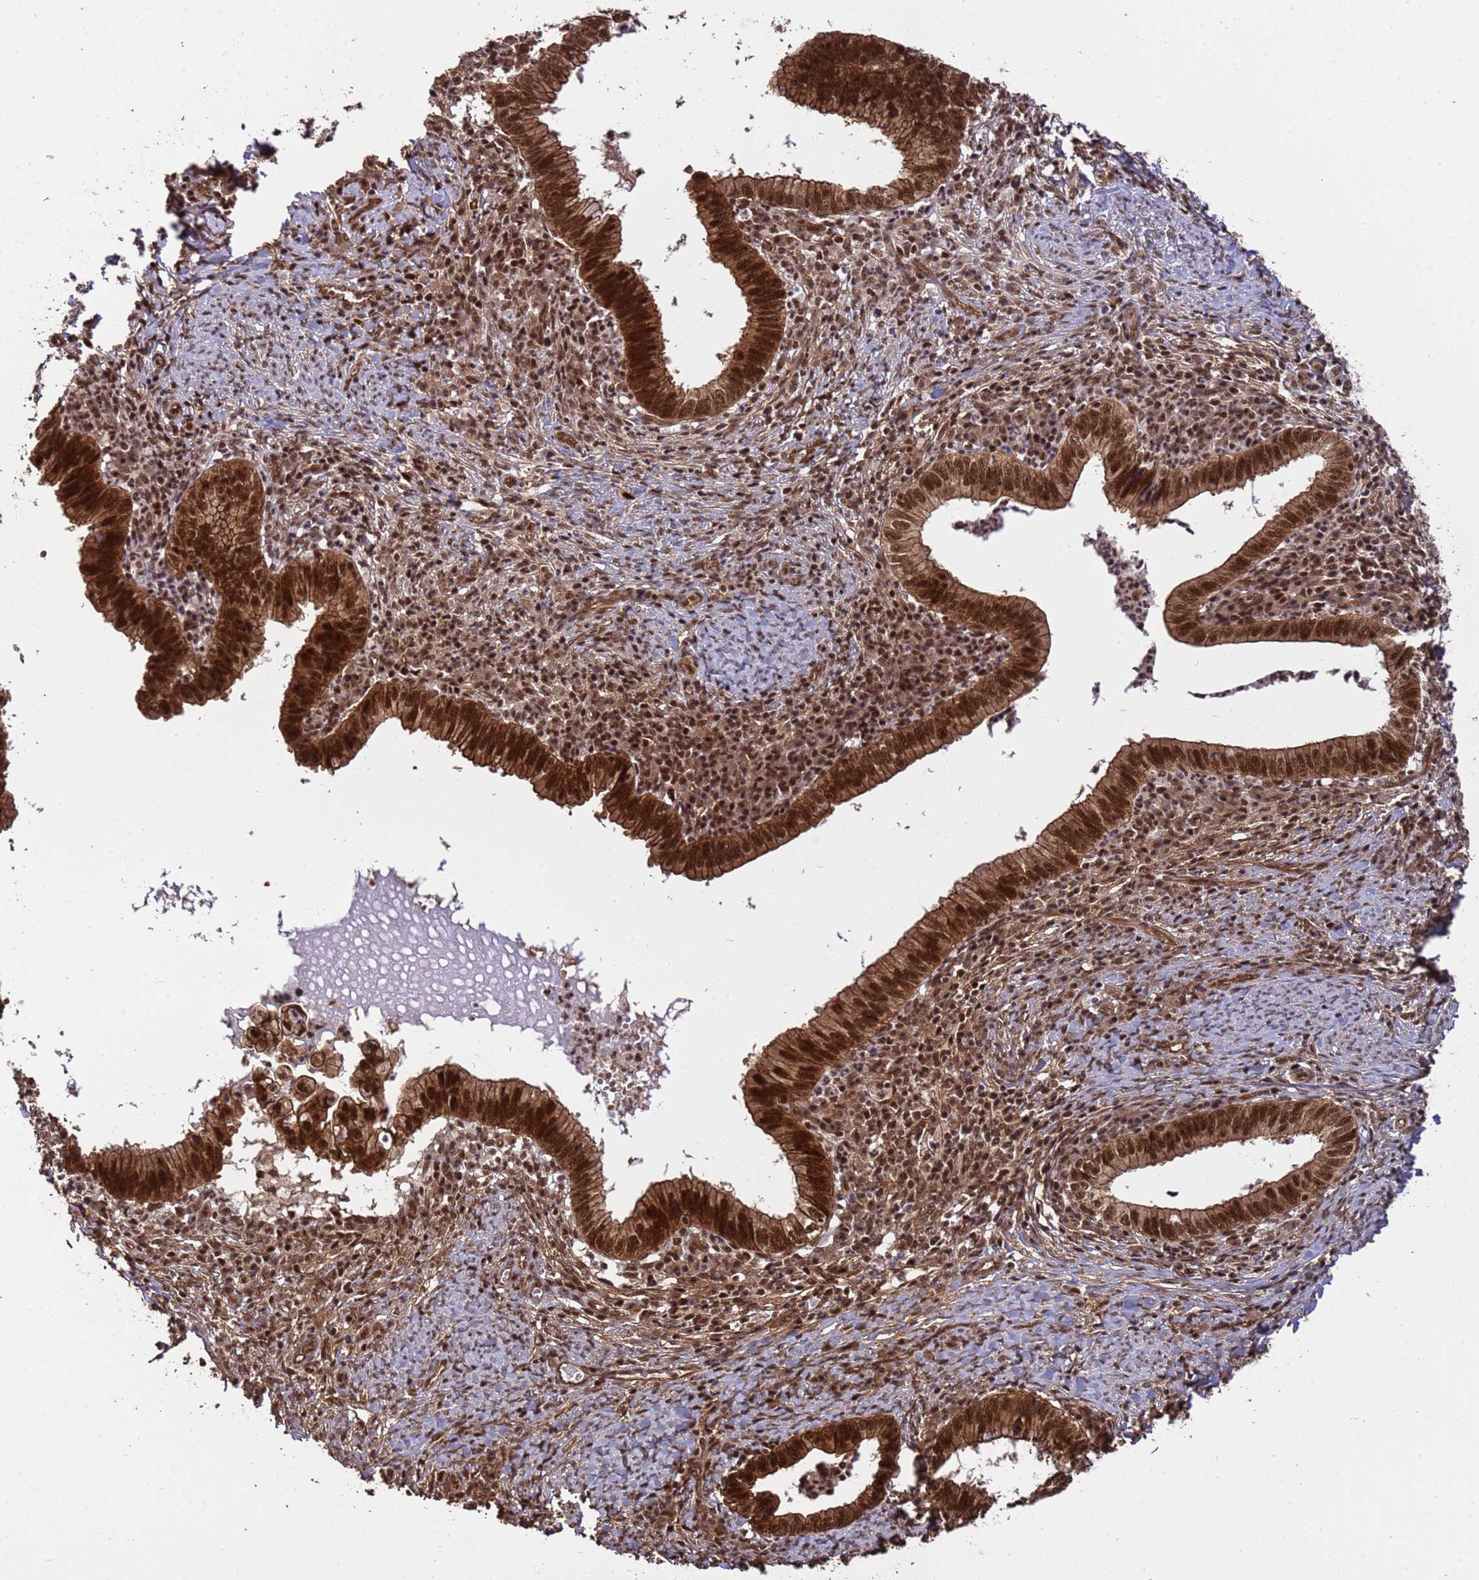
{"staining": {"intensity": "strong", "quantity": ">75%", "location": "cytoplasmic/membranous,nuclear"}, "tissue": "cervical cancer", "cell_type": "Tumor cells", "image_type": "cancer", "snomed": [{"axis": "morphology", "description": "Adenocarcinoma, NOS"}, {"axis": "topography", "description": "Cervix"}], "caption": "IHC image of neoplastic tissue: human cervical adenocarcinoma stained using immunohistochemistry (IHC) shows high levels of strong protein expression localized specifically in the cytoplasmic/membranous and nuclear of tumor cells, appearing as a cytoplasmic/membranous and nuclear brown color.", "gene": "SYF2", "patient": {"sex": "female", "age": 36}}